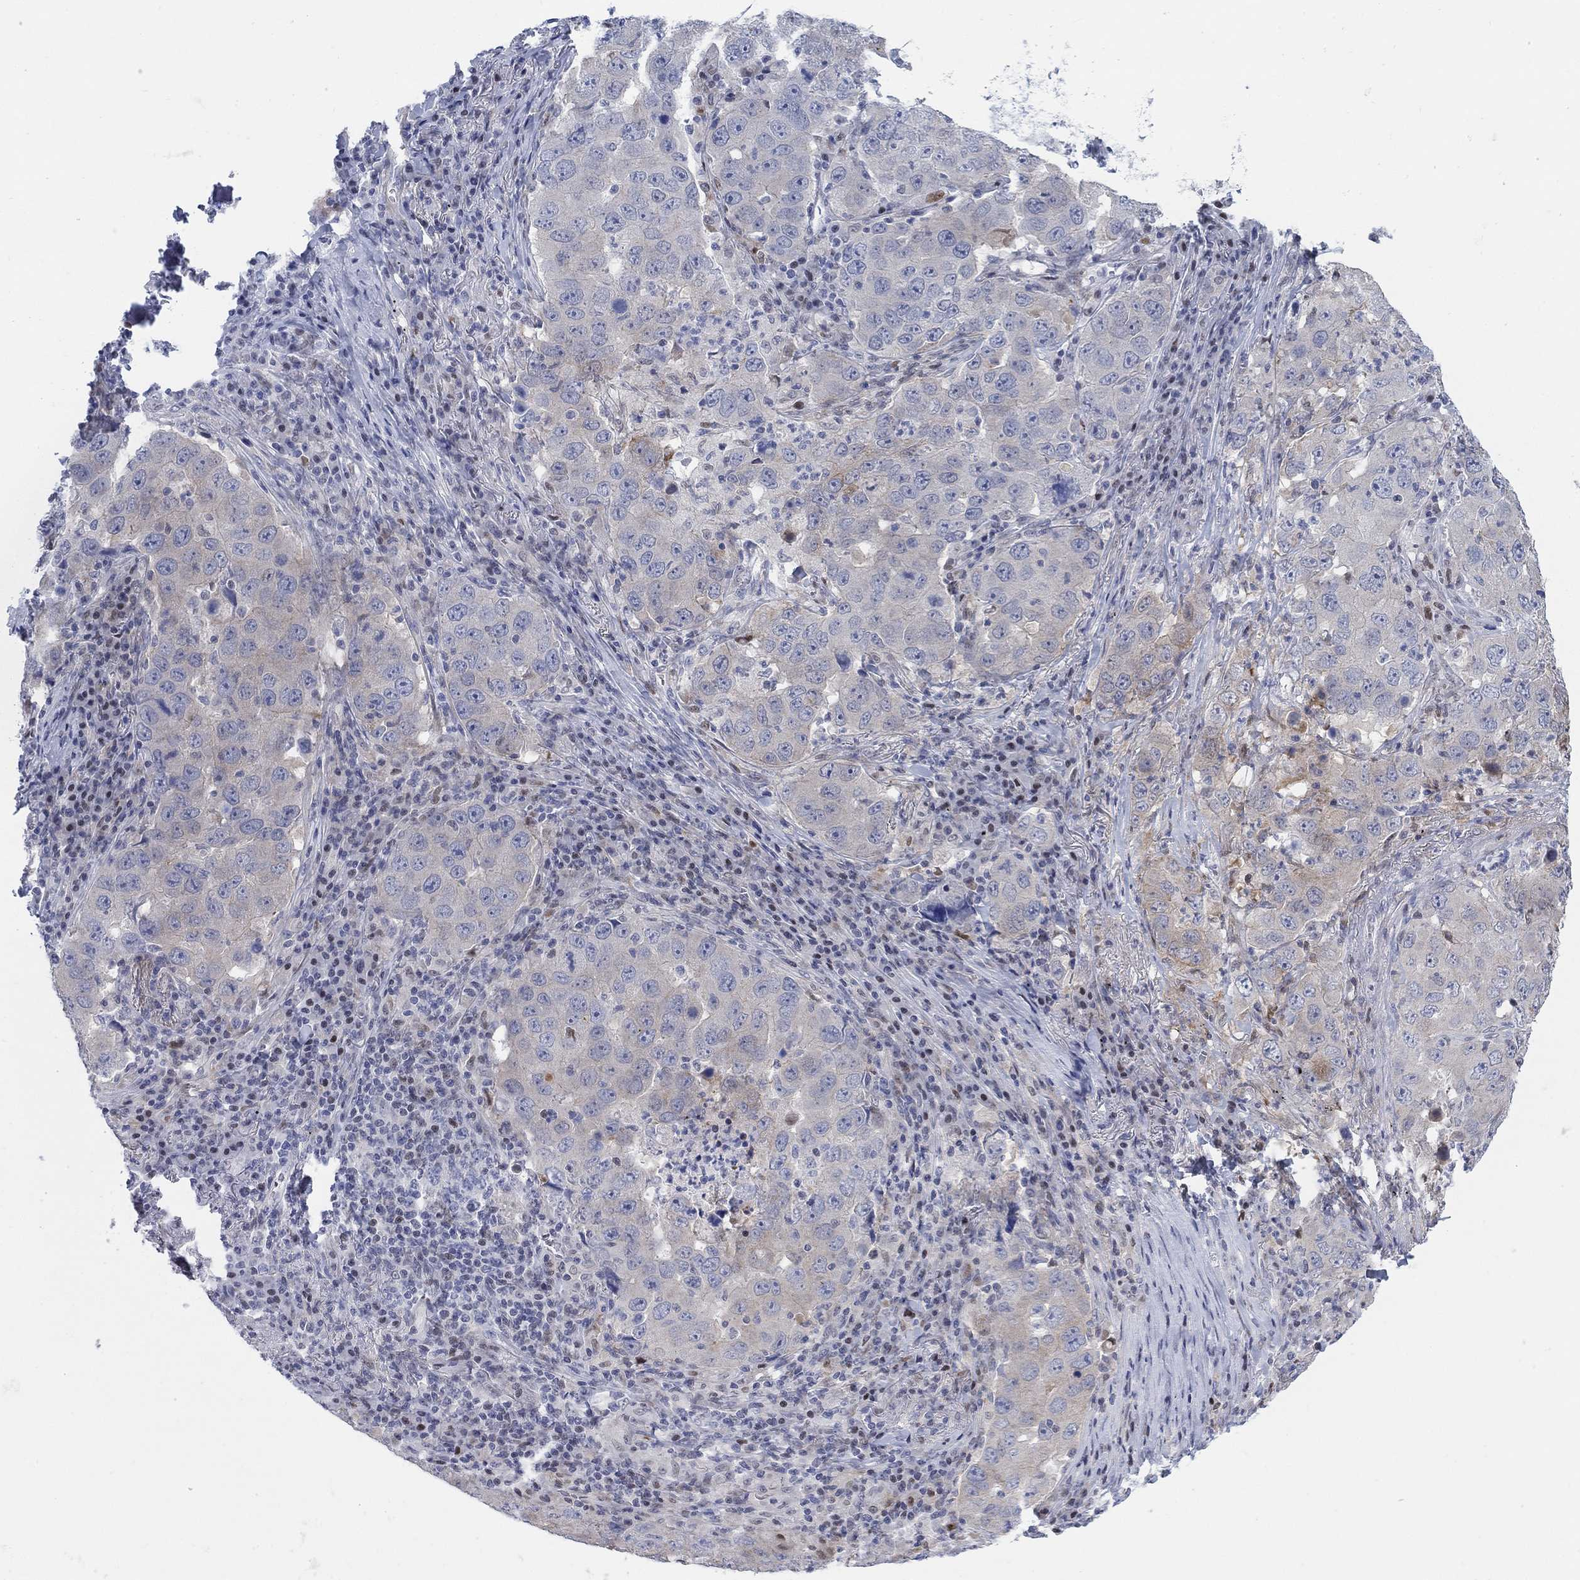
{"staining": {"intensity": "weak", "quantity": "<25%", "location": "cytoplasmic/membranous"}, "tissue": "lung cancer", "cell_type": "Tumor cells", "image_type": "cancer", "snomed": [{"axis": "morphology", "description": "Adenocarcinoma, NOS"}, {"axis": "topography", "description": "Lung"}], "caption": "High power microscopy micrograph of an IHC photomicrograph of adenocarcinoma (lung), revealing no significant positivity in tumor cells. Nuclei are stained in blue.", "gene": "MYO3A", "patient": {"sex": "male", "age": 73}}